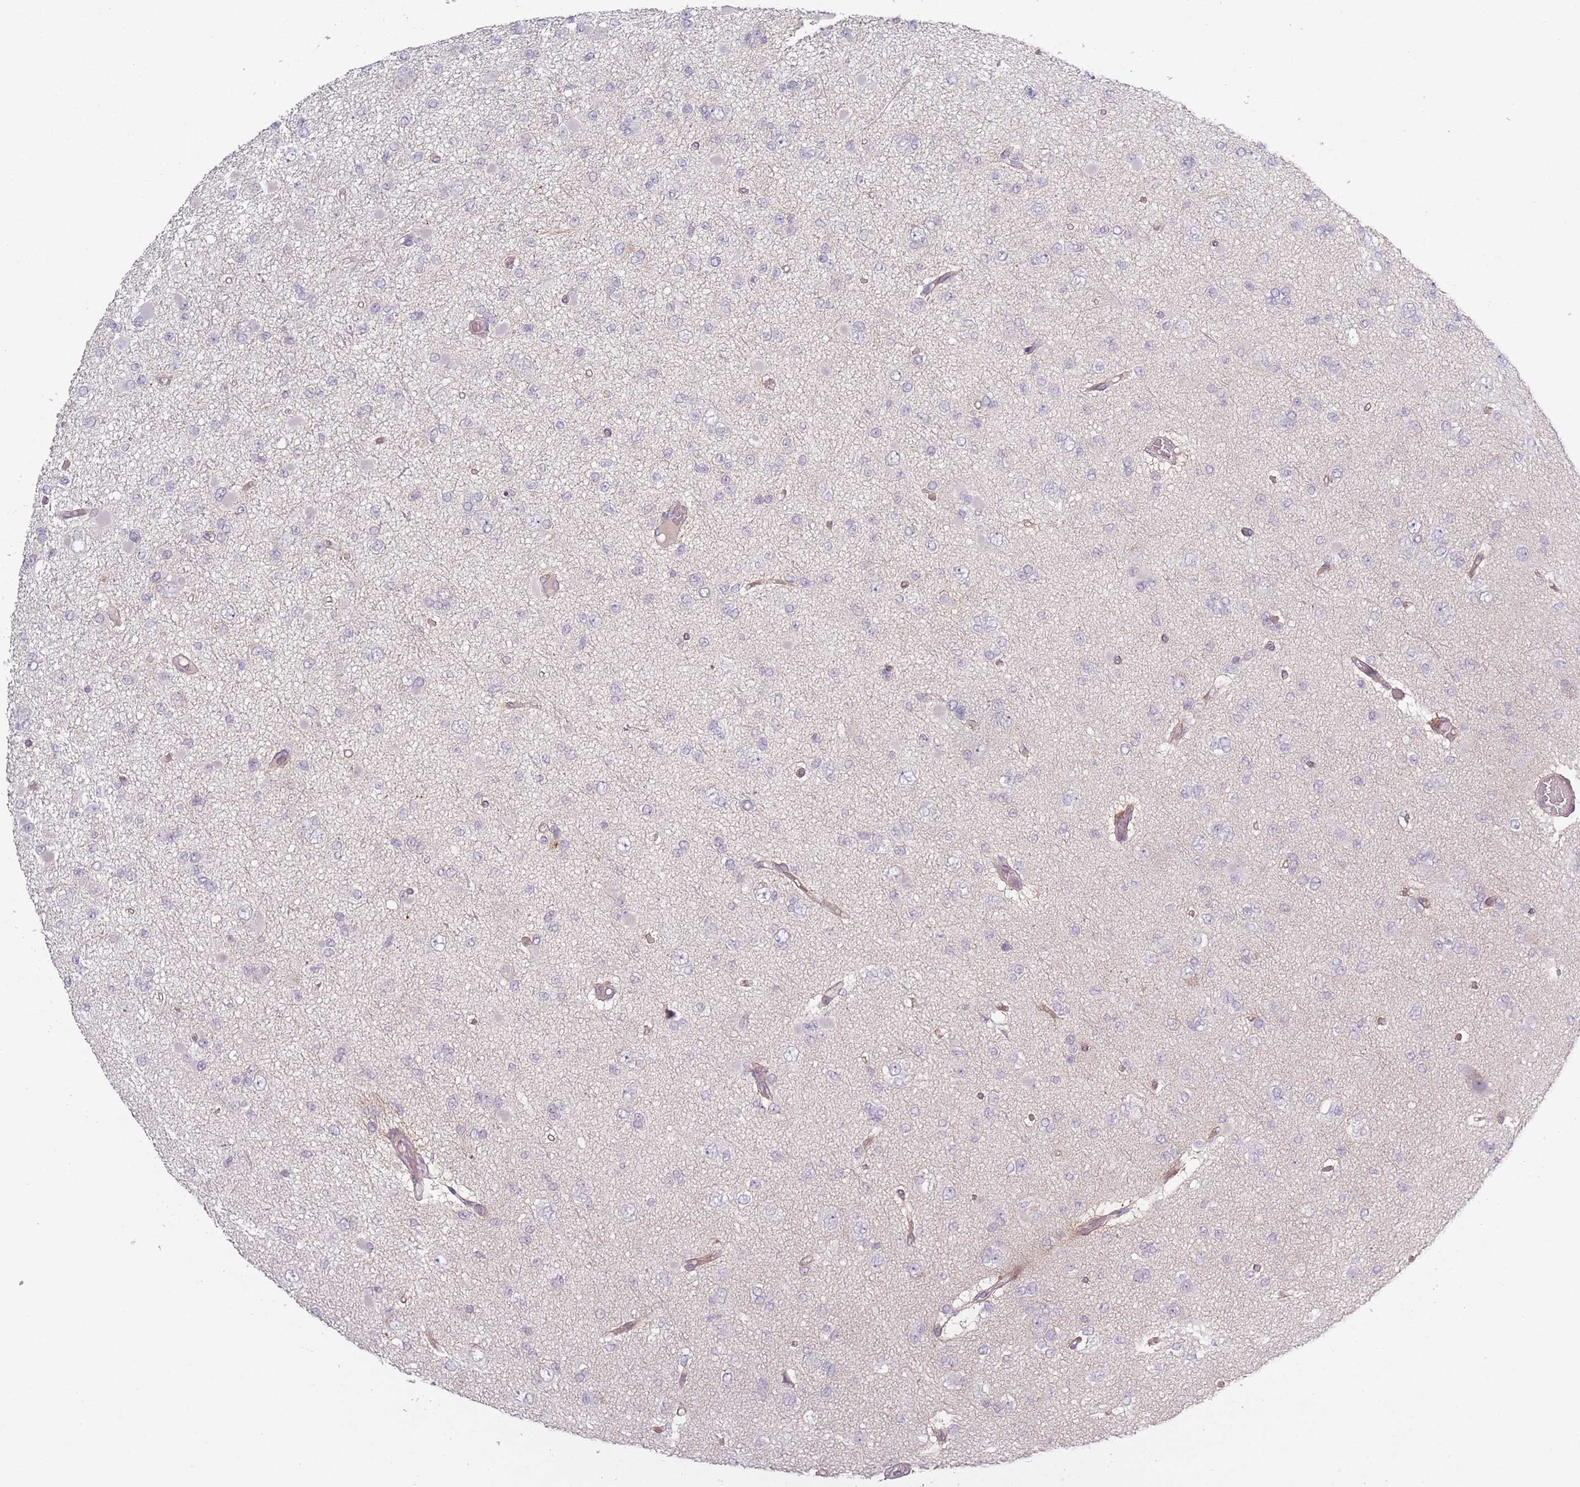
{"staining": {"intensity": "negative", "quantity": "none", "location": "none"}, "tissue": "glioma", "cell_type": "Tumor cells", "image_type": "cancer", "snomed": [{"axis": "morphology", "description": "Glioma, malignant, Low grade"}, {"axis": "topography", "description": "Brain"}], "caption": "This is a photomicrograph of IHC staining of glioma, which shows no expression in tumor cells.", "gene": "RASL10B", "patient": {"sex": "female", "age": 22}}